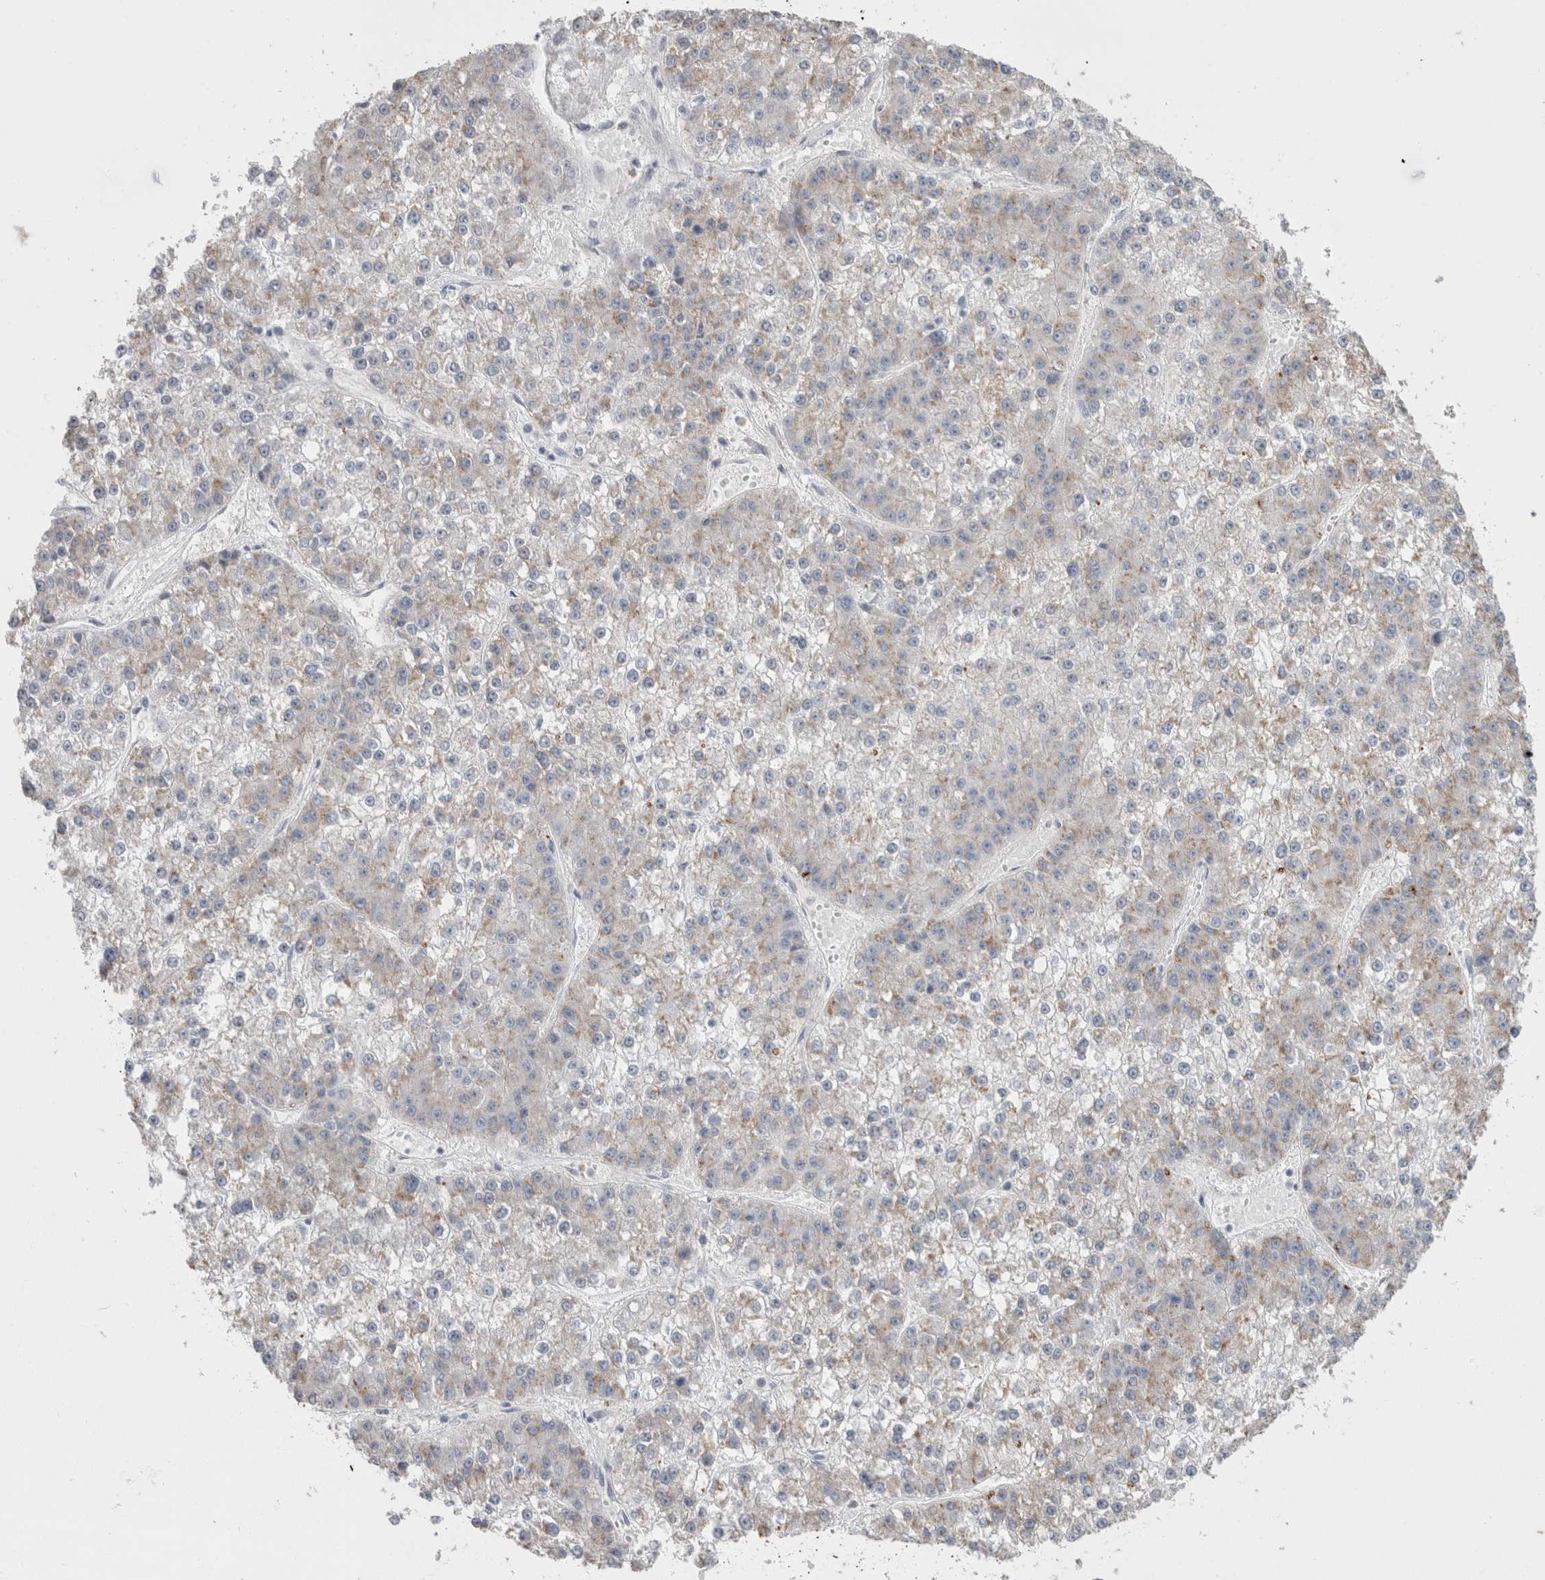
{"staining": {"intensity": "weak", "quantity": "25%-75%", "location": "cytoplasmic/membranous"}, "tissue": "liver cancer", "cell_type": "Tumor cells", "image_type": "cancer", "snomed": [{"axis": "morphology", "description": "Carcinoma, Hepatocellular, NOS"}, {"axis": "topography", "description": "Liver"}], "caption": "Protein expression analysis of liver cancer (hepatocellular carcinoma) reveals weak cytoplasmic/membranous staining in approximately 25%-75% of tumor cells.", "gene": "PLIN1", "patient": {"sex": "female", "age": 73}}